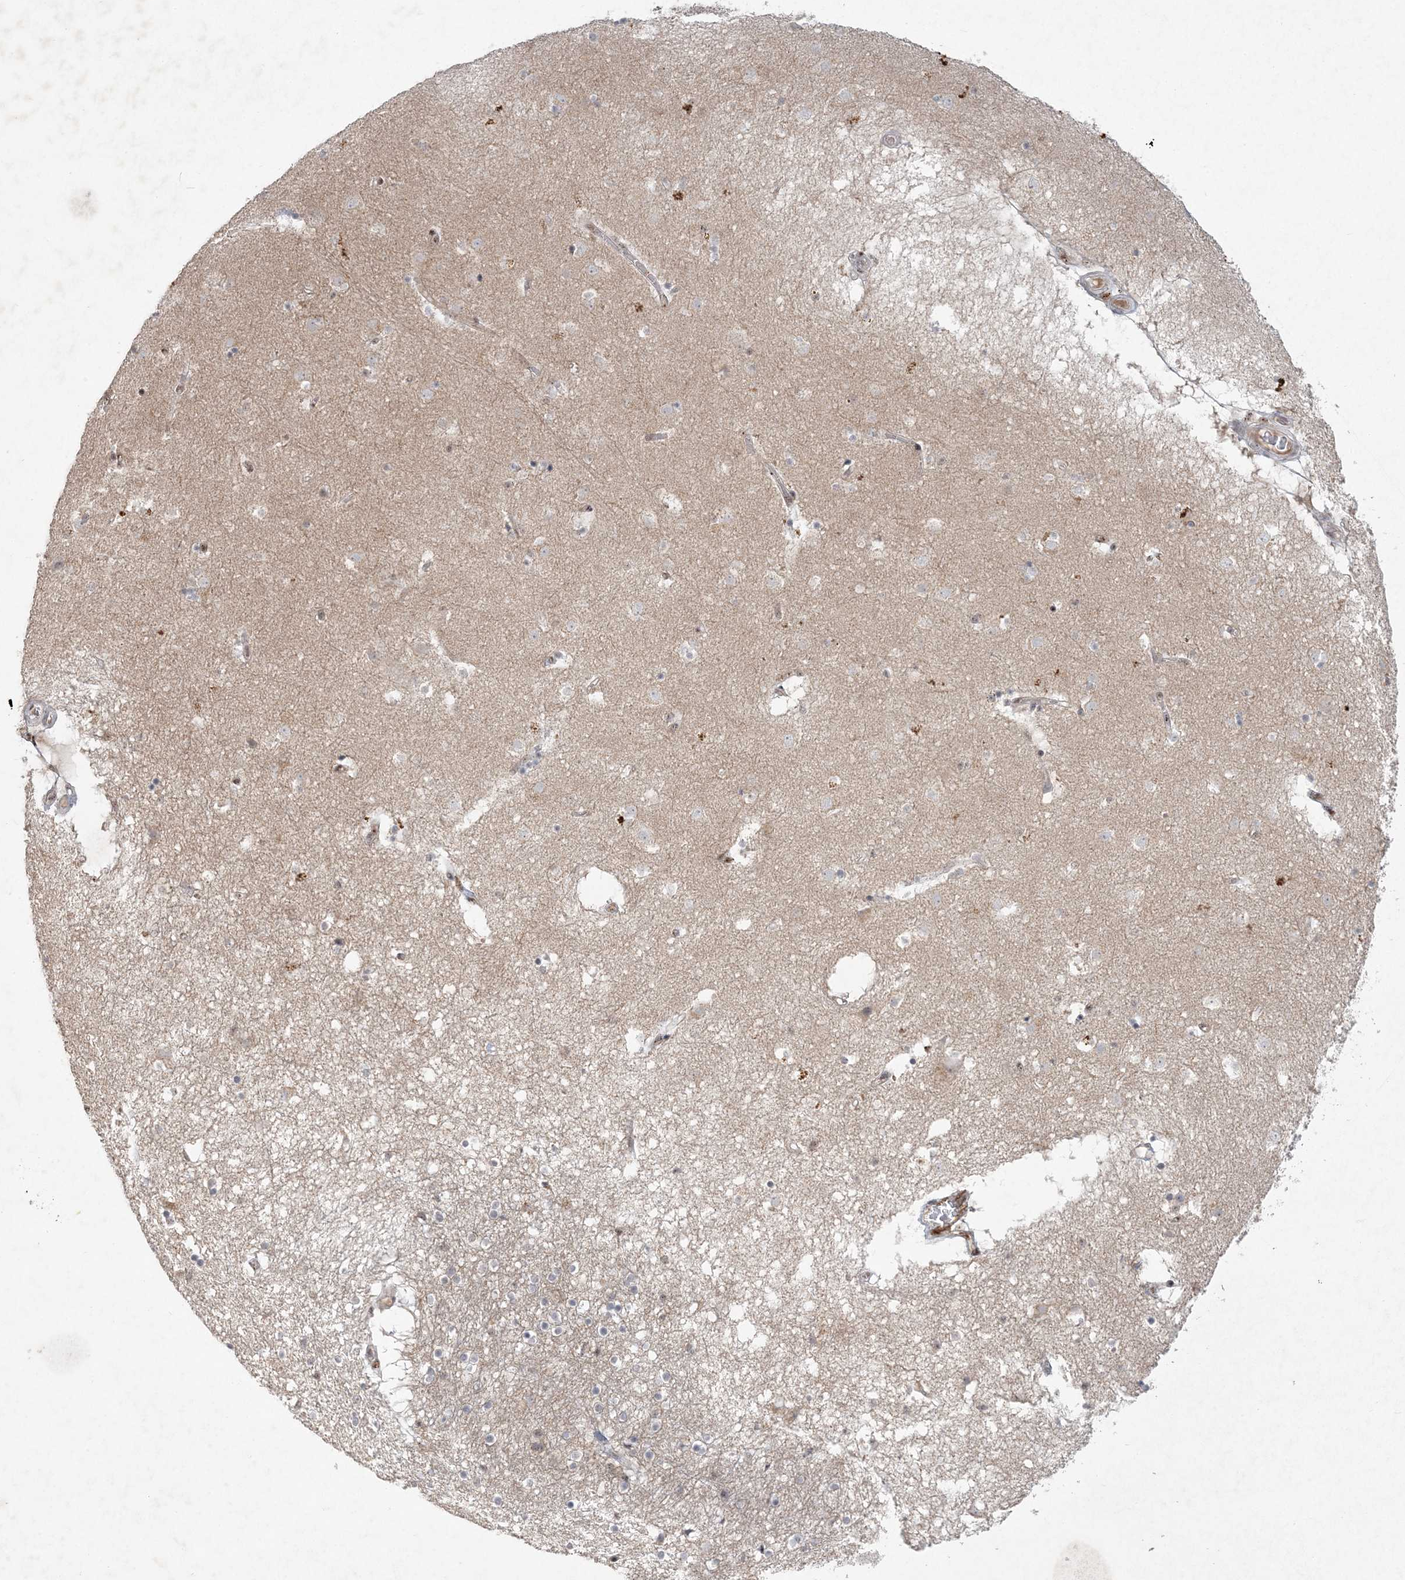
{"staining": {"intensity": "negative", "quantity": "none", "location": "none"}, "tissue": "caudate", "cell_type": "Glial cells", "image_type": "normal", "snomed": [{"axis": "morphology", "description": "Normal tissue, NOS"}, {"axis": "topography", "description": "Lateral ventricle wall"}], "caption": "This is an IHC image of normal human caudate. There is no positivity in glial cells.", "gene": "GIN1", "patient": {"sex": "male", "age": 70}}